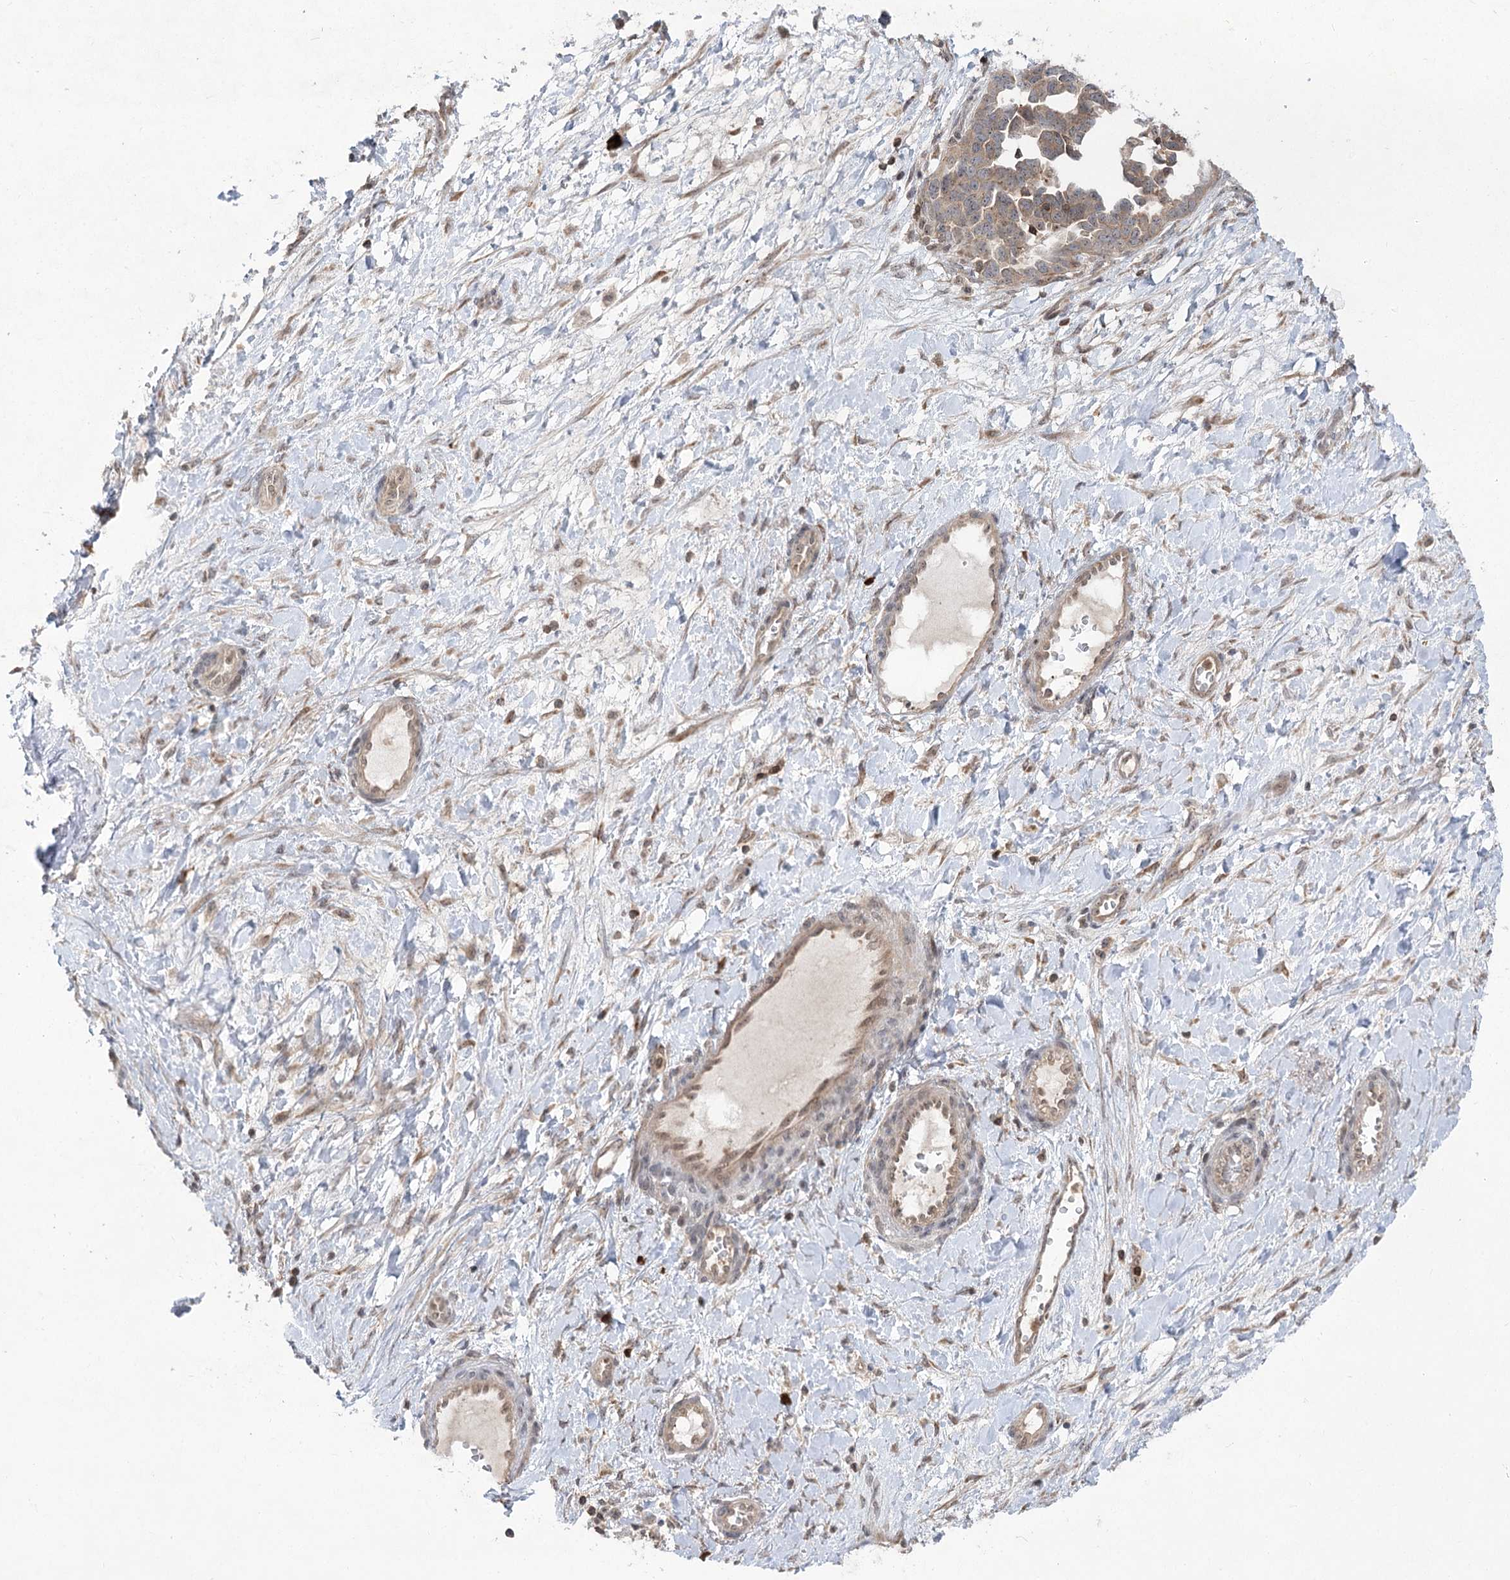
{"staining": {"intensity": "weak", "quantity": ">75%", "location": "cytoplasmic/membranous"}, "tissue": "ovarian cancer", "cell_type": "Tumor cells", "image_type": "cancer", "snomed": [{"axis": "morphology", "description": "Cystadenocarcinoma, serous, NOS"}, {"axis": "topography", "description": "Ovary"}], "caption": "Approximately >75% of tumor cells in ovarian cancer (serous cystadenocarcinoma) show weak cytoplasmic/membranous protein staining as visualized by brown immunohistochemical staining.", "gene": "SYTL1", "patient": {"sex": "female", "age": 54}}